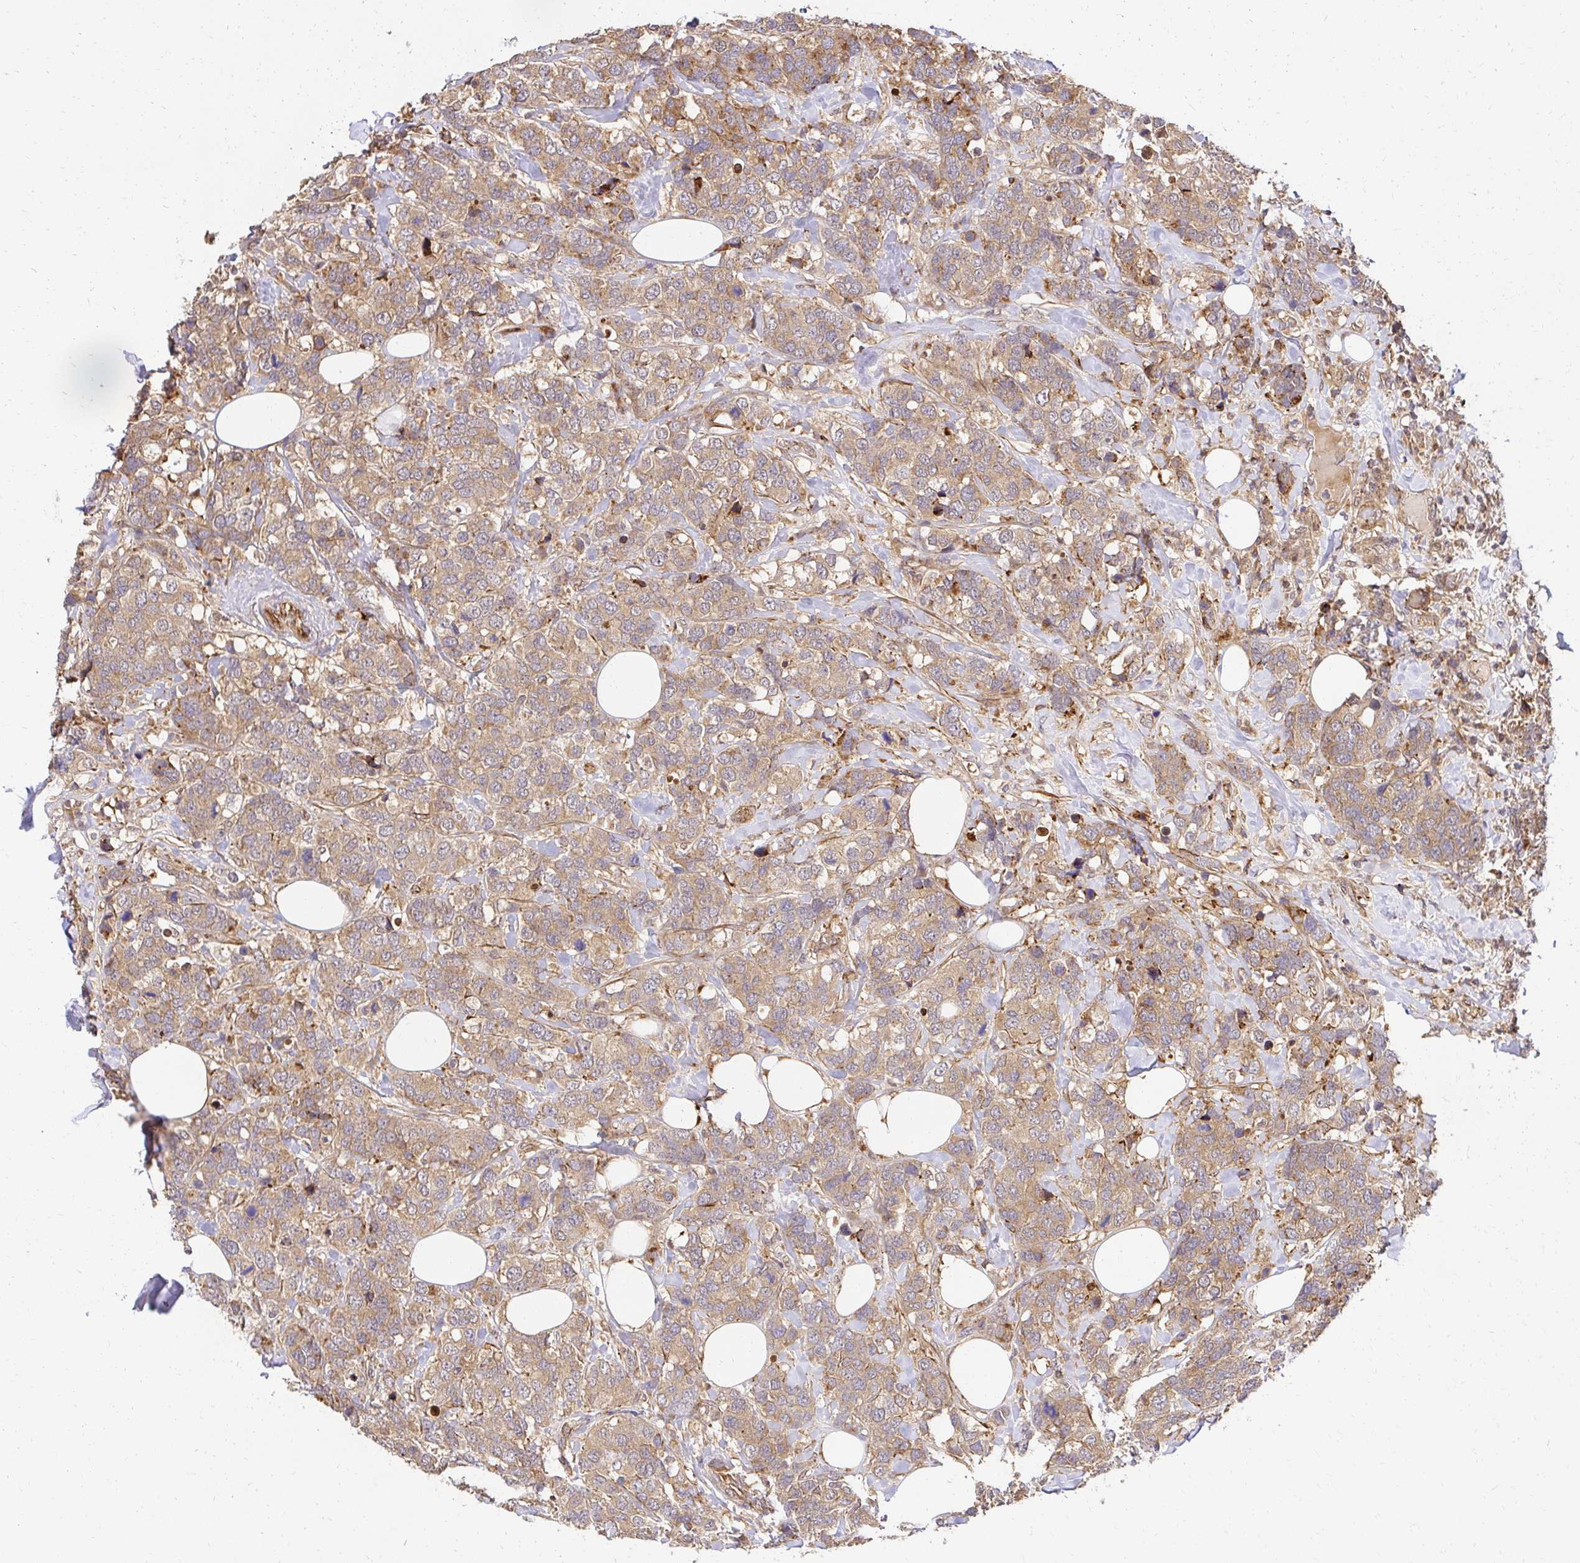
{"staining": {"intensity": "weak", "quantity": ">75%", "location": "cytoplasmic/membranous"}, "tissue": "breast cancer", "cell_type": "Tumor cells", "image_type": "cancer", "snomed": [{"axis": "morphology", "description": "Lobular carcinoma"}, {"axis": "topography", "description": "Breast"}], "caption": "An image of human lobular carcinoma (breast) stained for a protein exhibits weak cytoplasmic/membranous brown staining in tumor cells.", "gene": "PSMA4", "patient": {"sex": "female", "age": 59}}